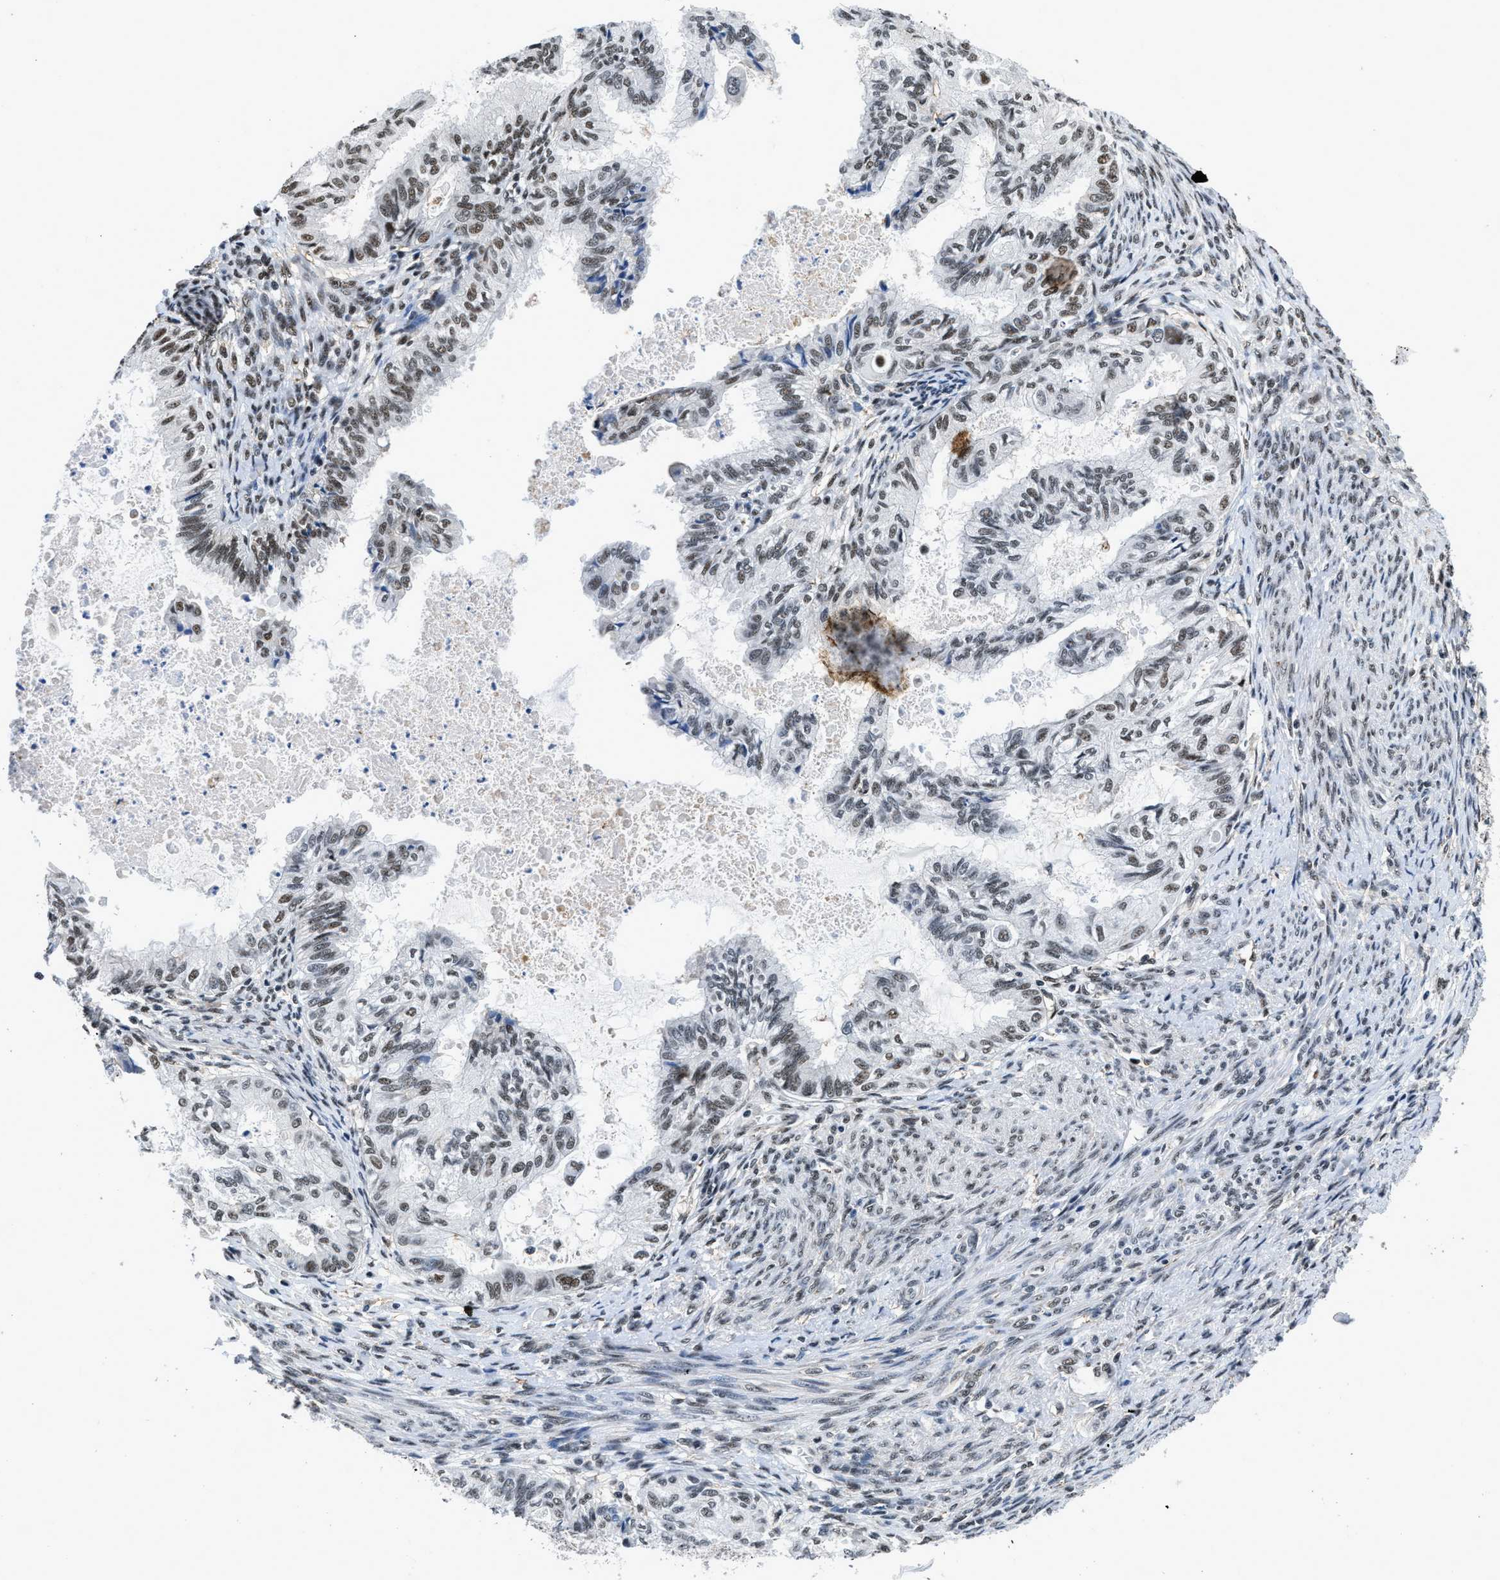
{"staining": {"intensity": "strong", "quantity": "25%-75%", "location": "nuclear"}, "tissue": "cervical cancer", "cell_type": "Tumor cells", "image_type": "cancer", "snomed": [{"axis": "morphology", "description": "Normal tissue, NOS"}, {"axis": "morphology", "description": "Adenocarcinoma, NOS"}, {"axis": "topography", "description": "Cervix"}, {"axis": "topography", "description": "Endometrium"}], "caption": "A histopathology image of cervical adenocarcinoma stained for a protein exhibits strong nuclear brown staining in tumor cells.", "gene": "HNRNPH2", "patient": {"sex": "female", "age": 86}}